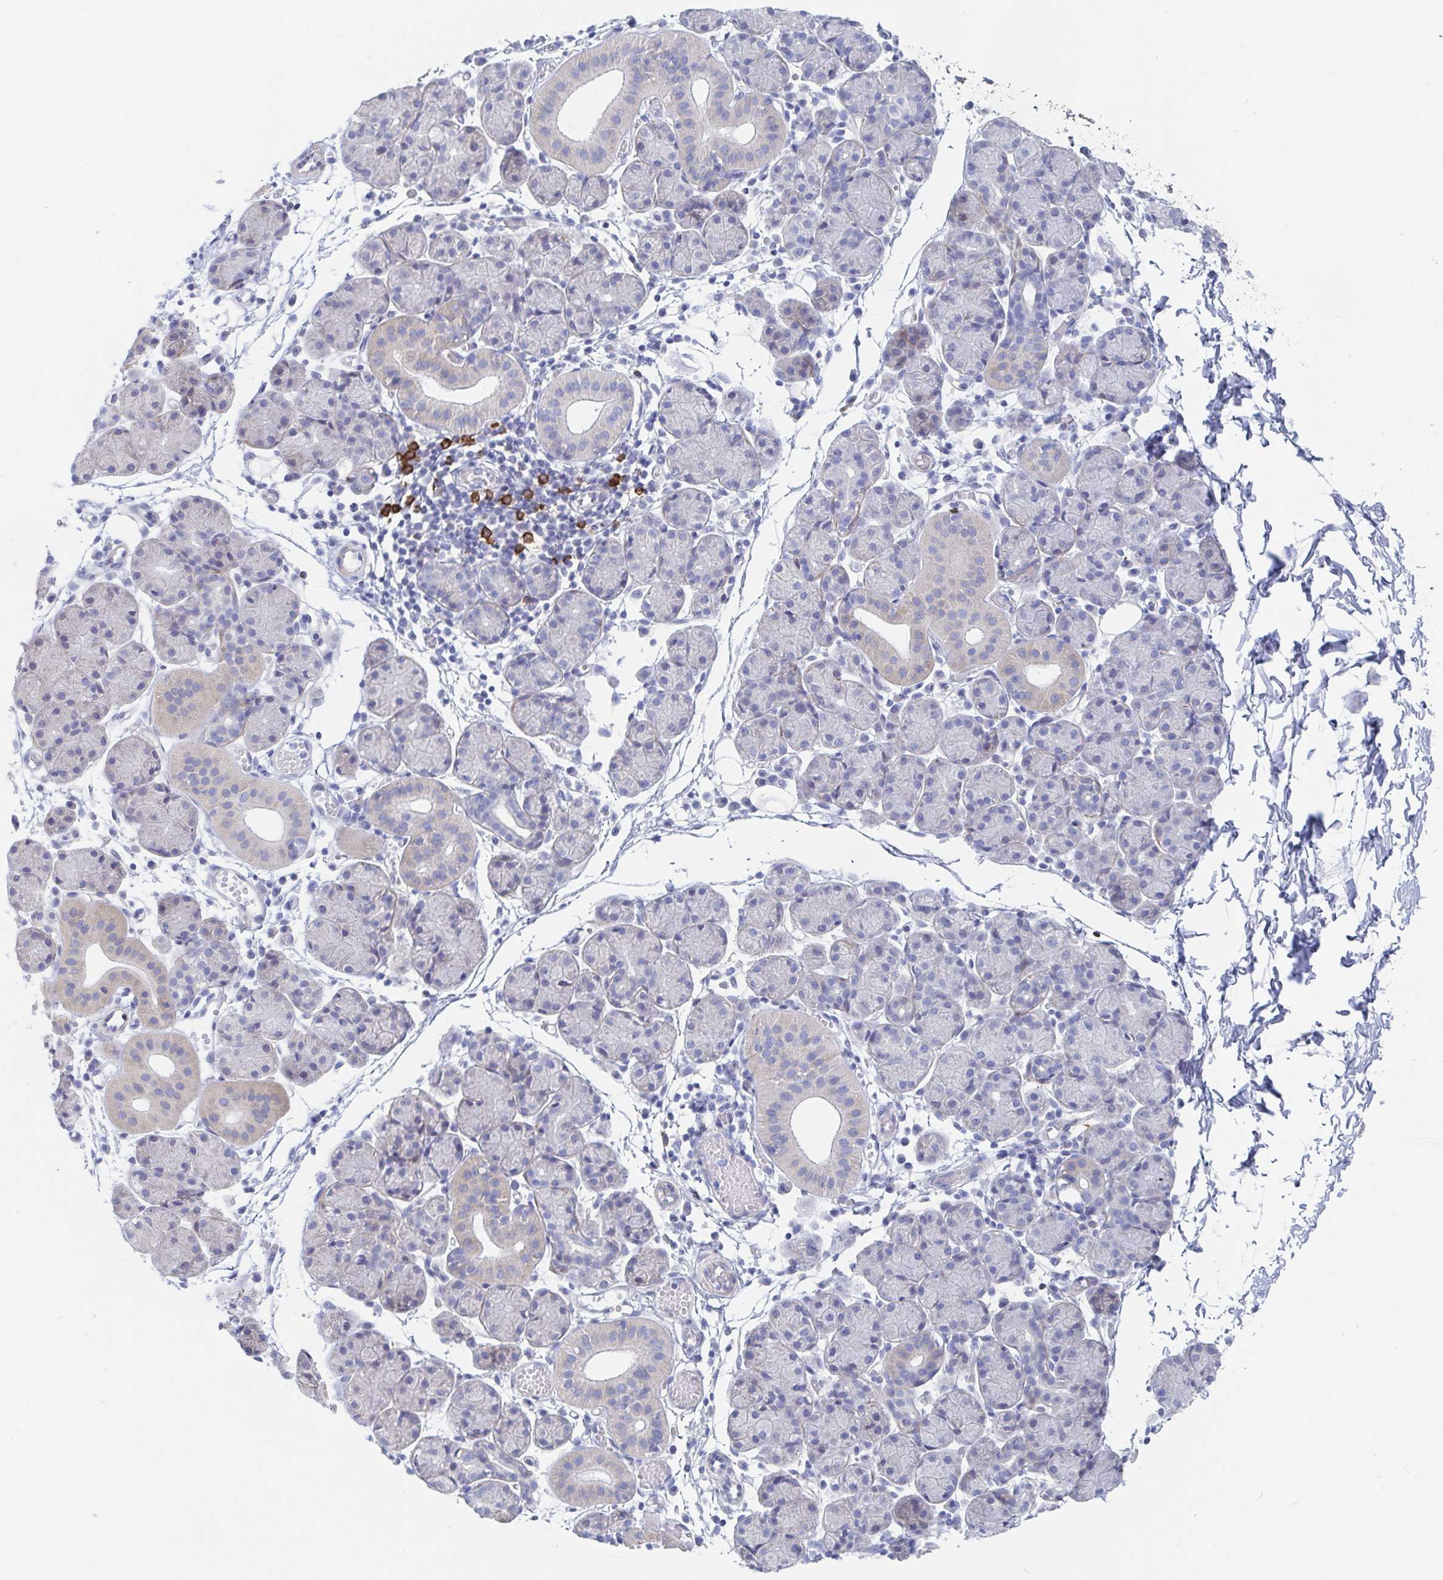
{"staining": {"intensity": "negative", "quantity": "none", "location": "none"}, "tissue": "salivary gland", "cell_type": "Glandular cells", "image_type": "normal", "snomed": [{"axis": "morphology", "description": "Normal tissue, NOS"}, {"axis": "morphology", "description": "Inflammation, NOS"}, {"axis": "topography", "description": "Lymph node"}, {"axis": "topography", "description": "Salivary gland"}], "caption": "Immunohistochemistry (IHC) photomicrograph of unremarkable salivary gland stained for a protein (brown), which exhibits no expression in glandular cells.", "gene": "PACSIN1", "patient": {"sex": "male", "age": 3}}